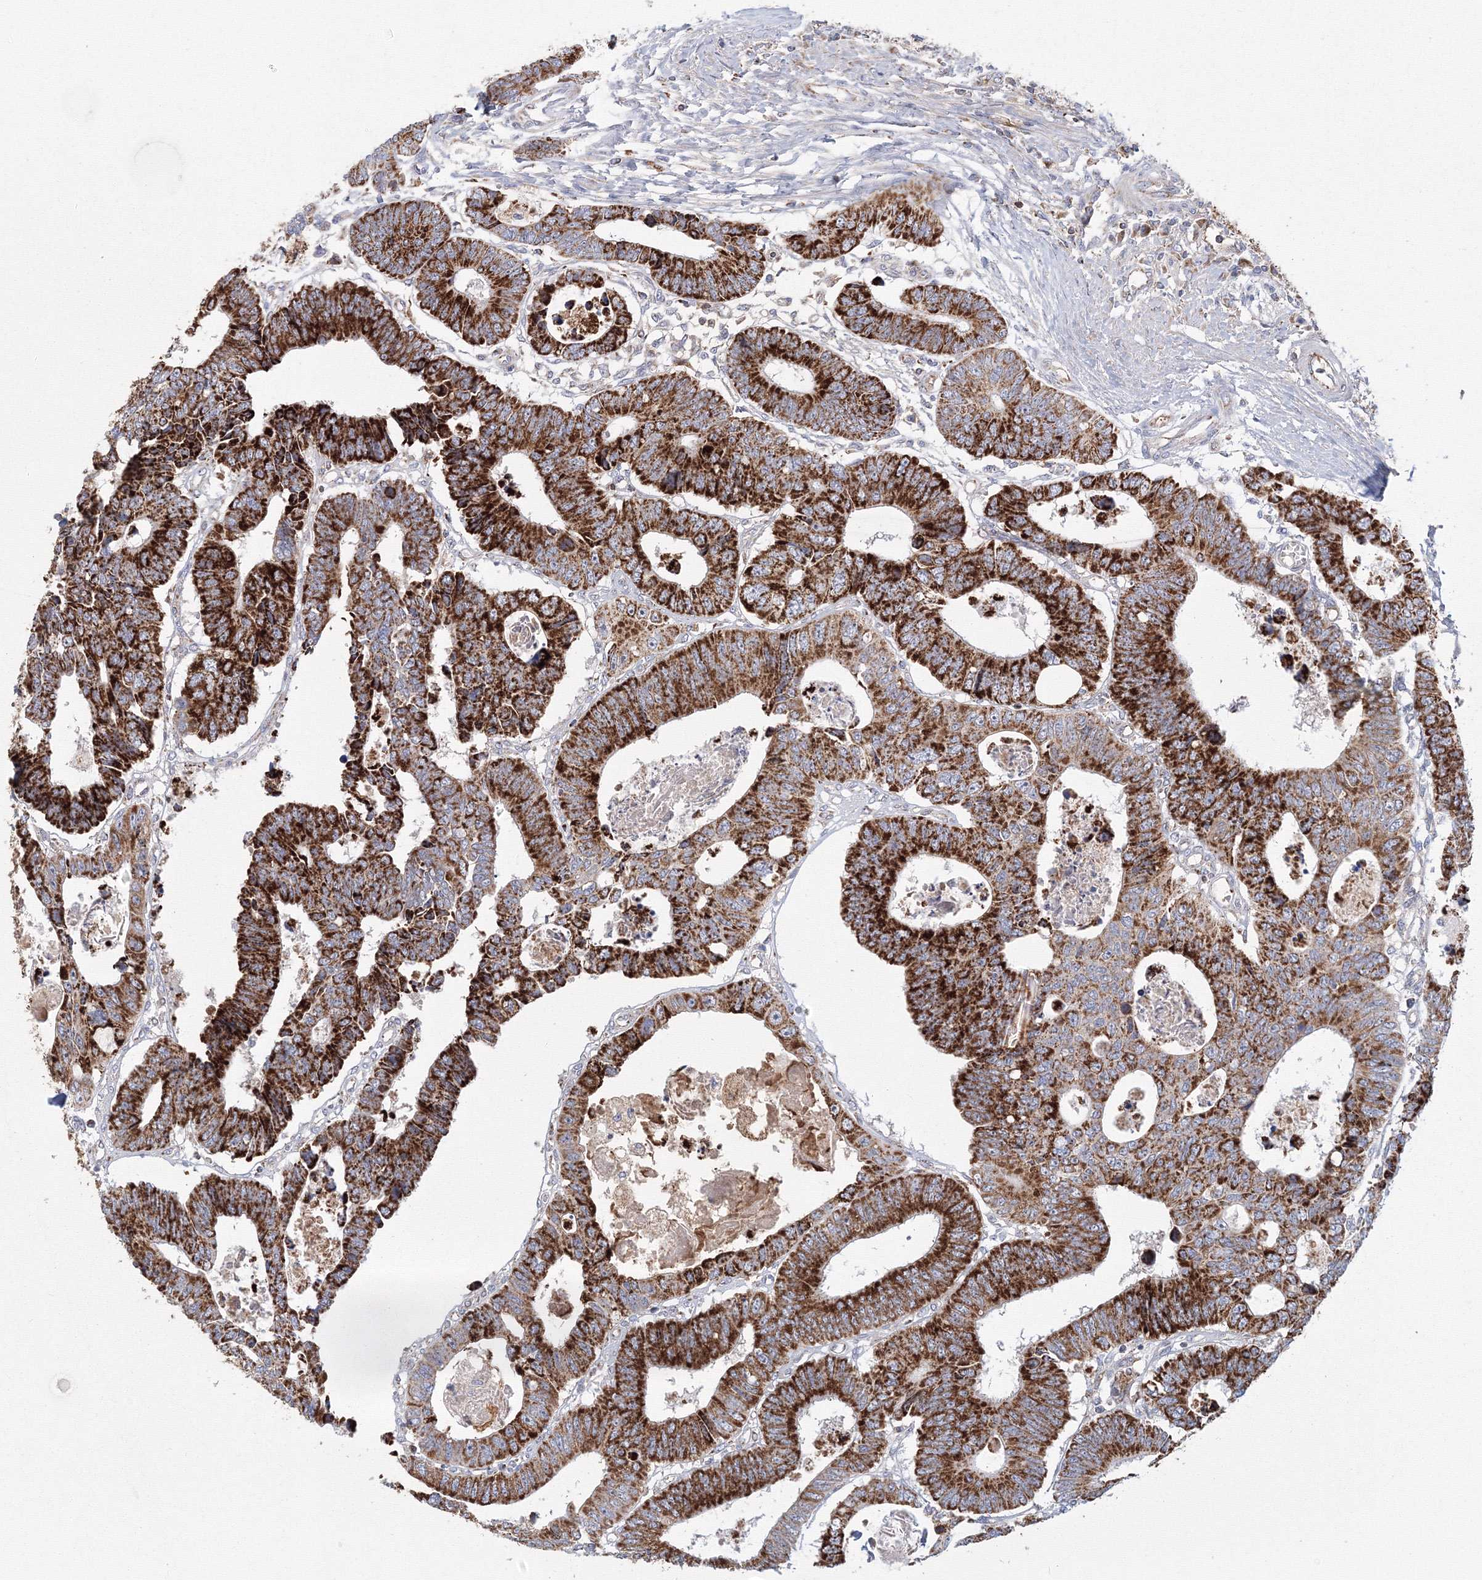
{"staining": {"intensity": "strong", "quantity": ">75%", "location": "cytoplasmic/membranous"}, "tissue": "colorectal cancer", "cell_type": "Tumor cells", "image_type": "cancer", "snomed": [{"axis": "morphology", "description": "Adenocarcinoma, NOS"}, {"axis": "topography", "description": "Rectum"}], "caption": "Protein staining demonstrates strong cytoplasmic/membranous expression in about >75% of tumor cells in colorectal cancer.", "gene": "GRPEL1", "patient": {"sex": "male", "age": 84}}